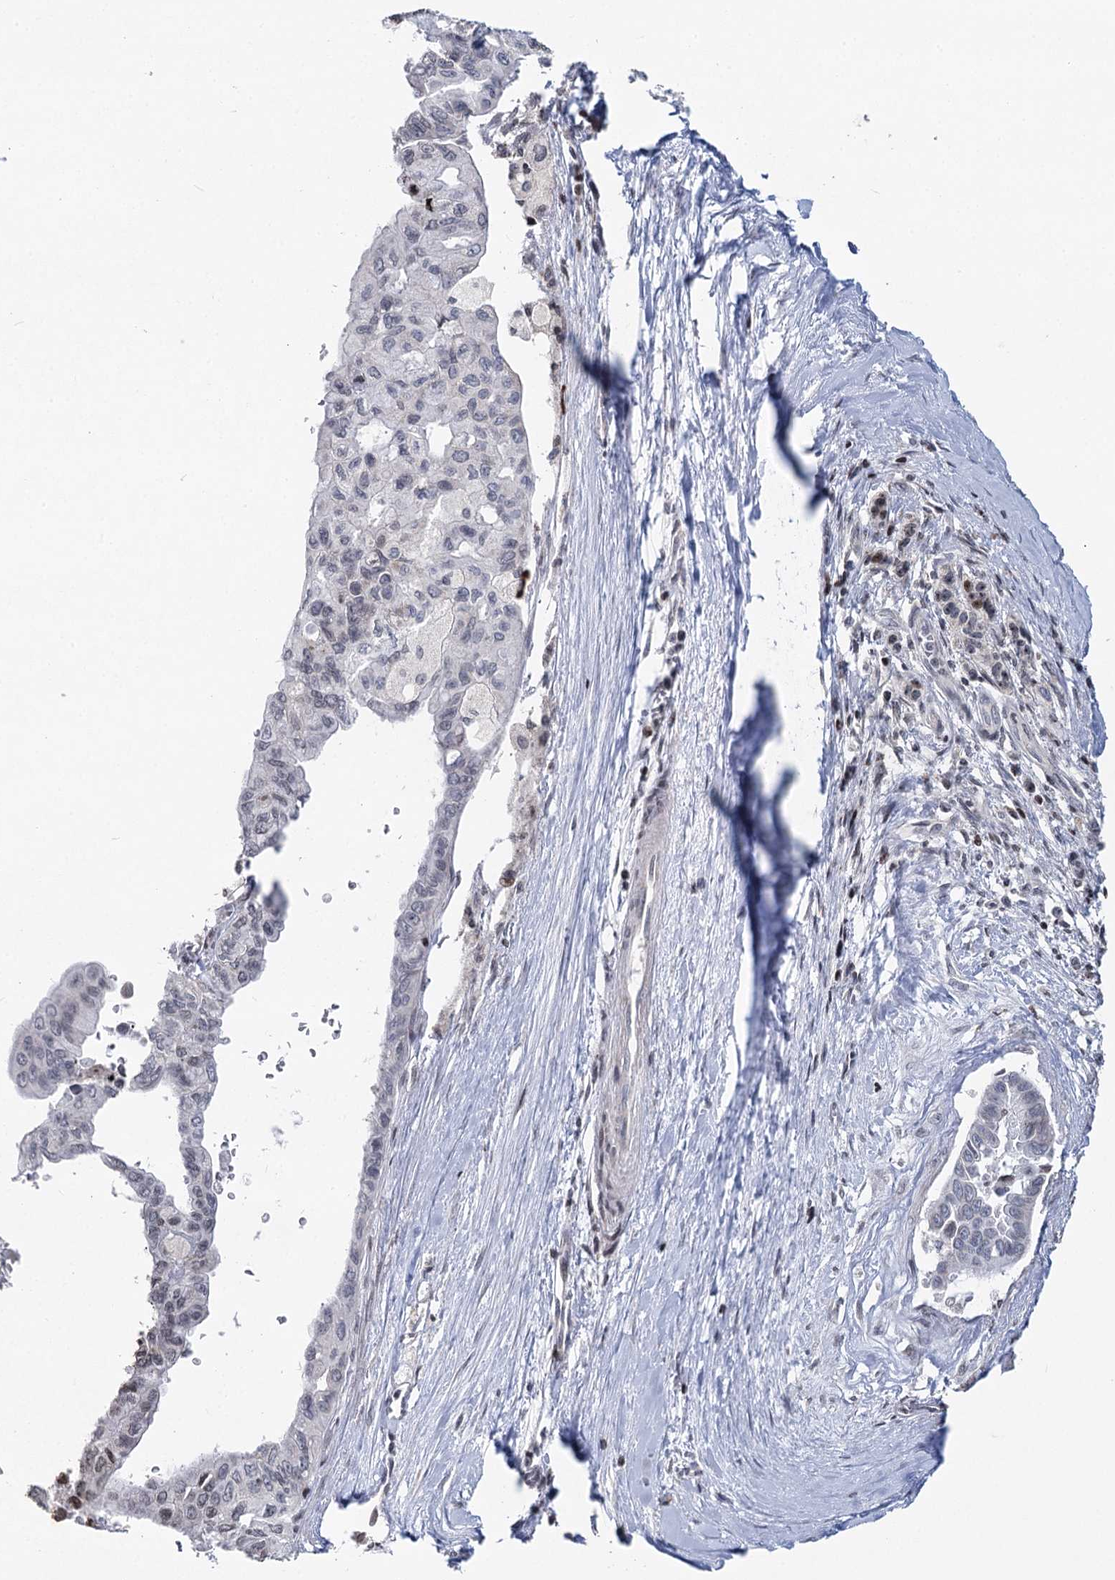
{"staining": {"intensity": "negative", "quantity": "none", "location": "none"}, "tissue": "pancreatic cancer", "cell_type": "Tumor cells", "image_type": "cancer", "snomed": [{"axis": "morphology", "description": "Adenocarcinoma, NOS"}, {"axis": "topography", "description": "Pancreas"}], "caption": "Pancreatic adenocarcinoma was stained to show a protein in brown. There is no significant staining in tumor cells.", "gene": "PTGR1", "patient": {"sex": "male", "age": 51}}